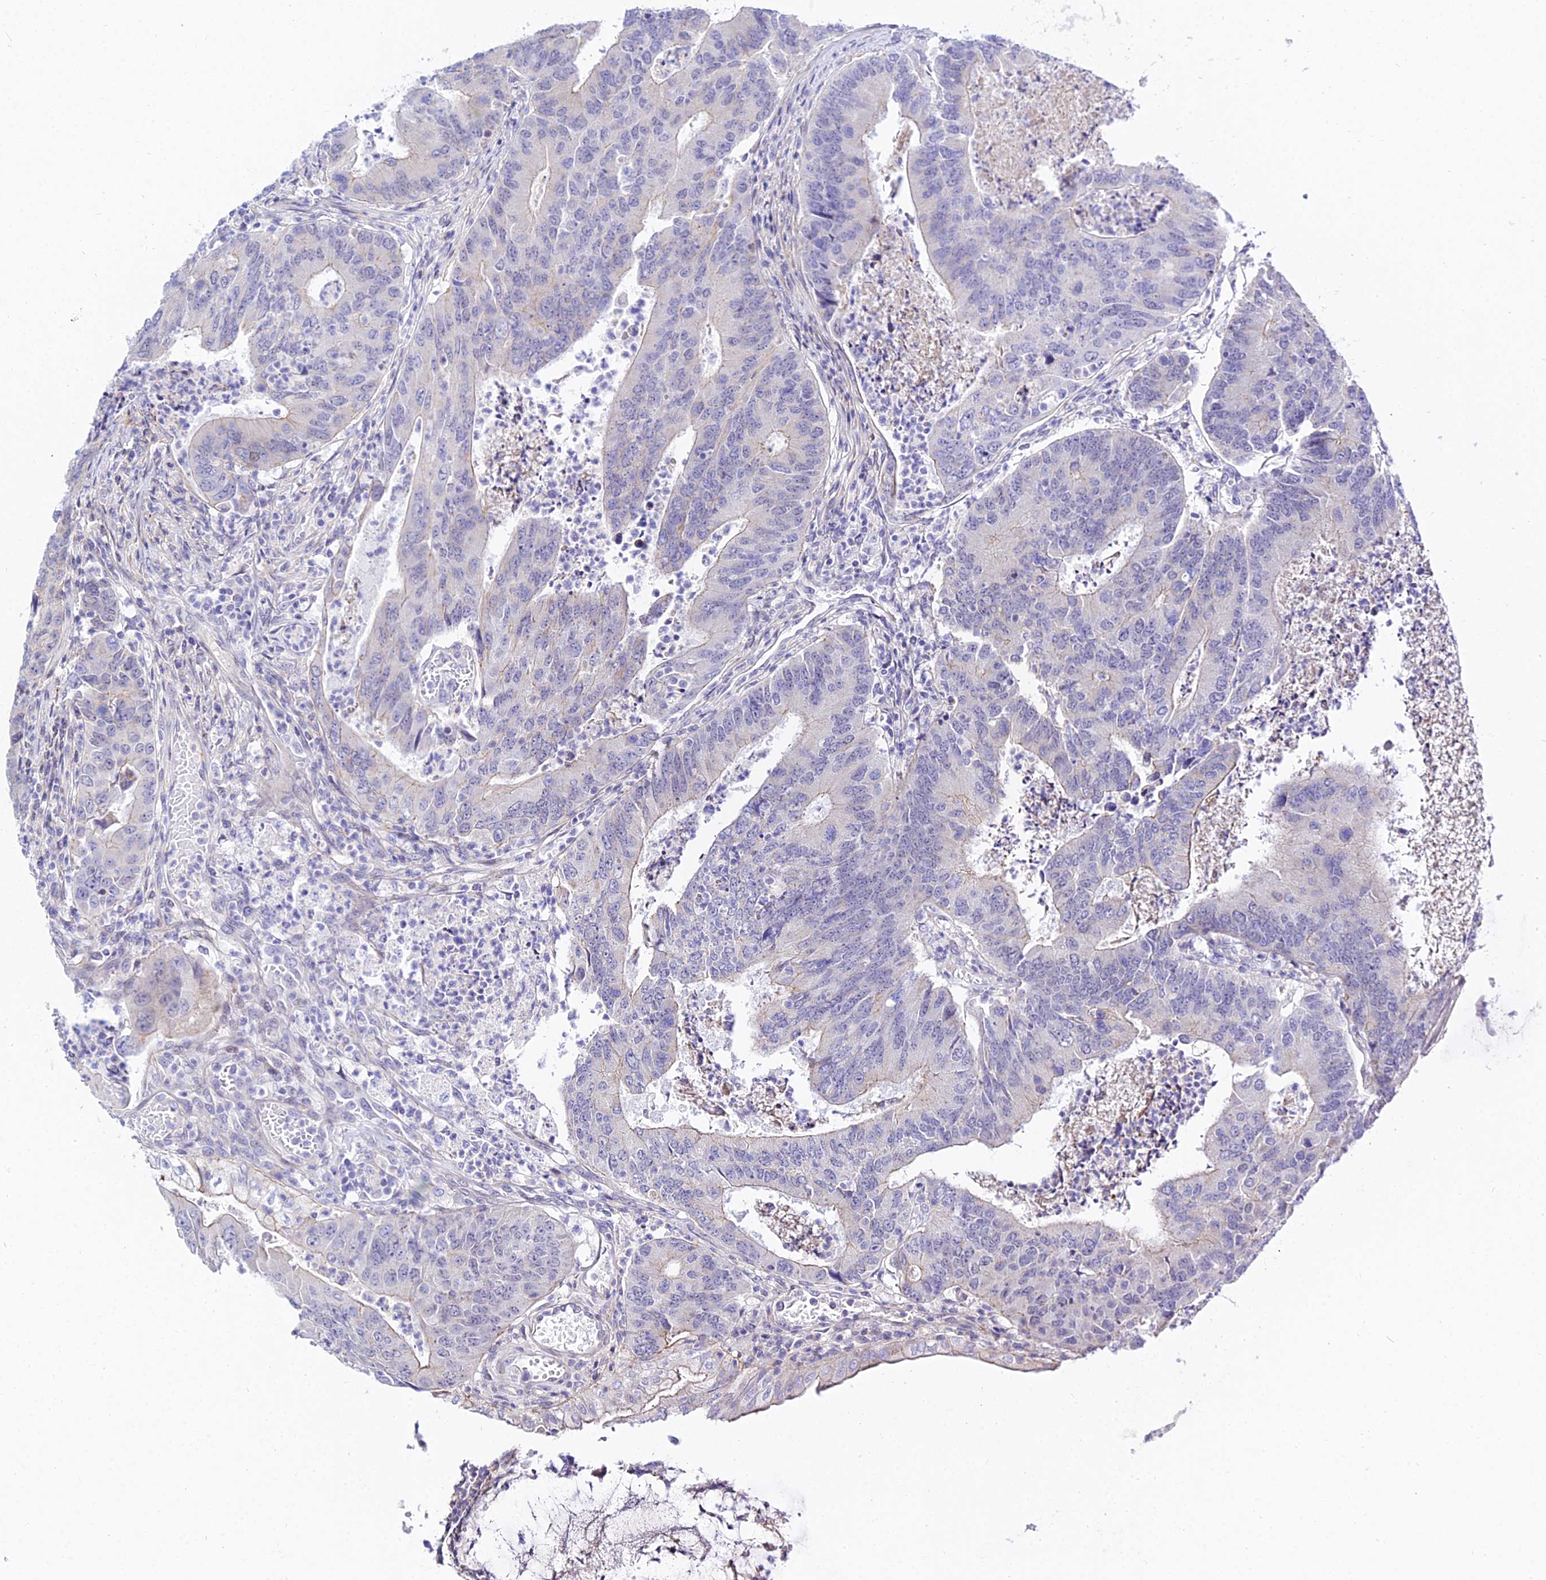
{"staining": {"intensity": "negative", "quantity": "none", "location": "none"}, "tissue": "colorectal cancer", "cell_type": "Tumor cells", "image_type": "cancer", "snomed": [{"axis": "morphology", "description": "Adenocarcinoma, NOS"}, {"axis": "topography", "description": "Colon"}], "caption": "Colorectal cancer stained for a protein using immunohistochemistry (IHC) displays no expression tumor cells.", "gene": "ZNF628", "patient": {"sex": "female", "age": 67}}